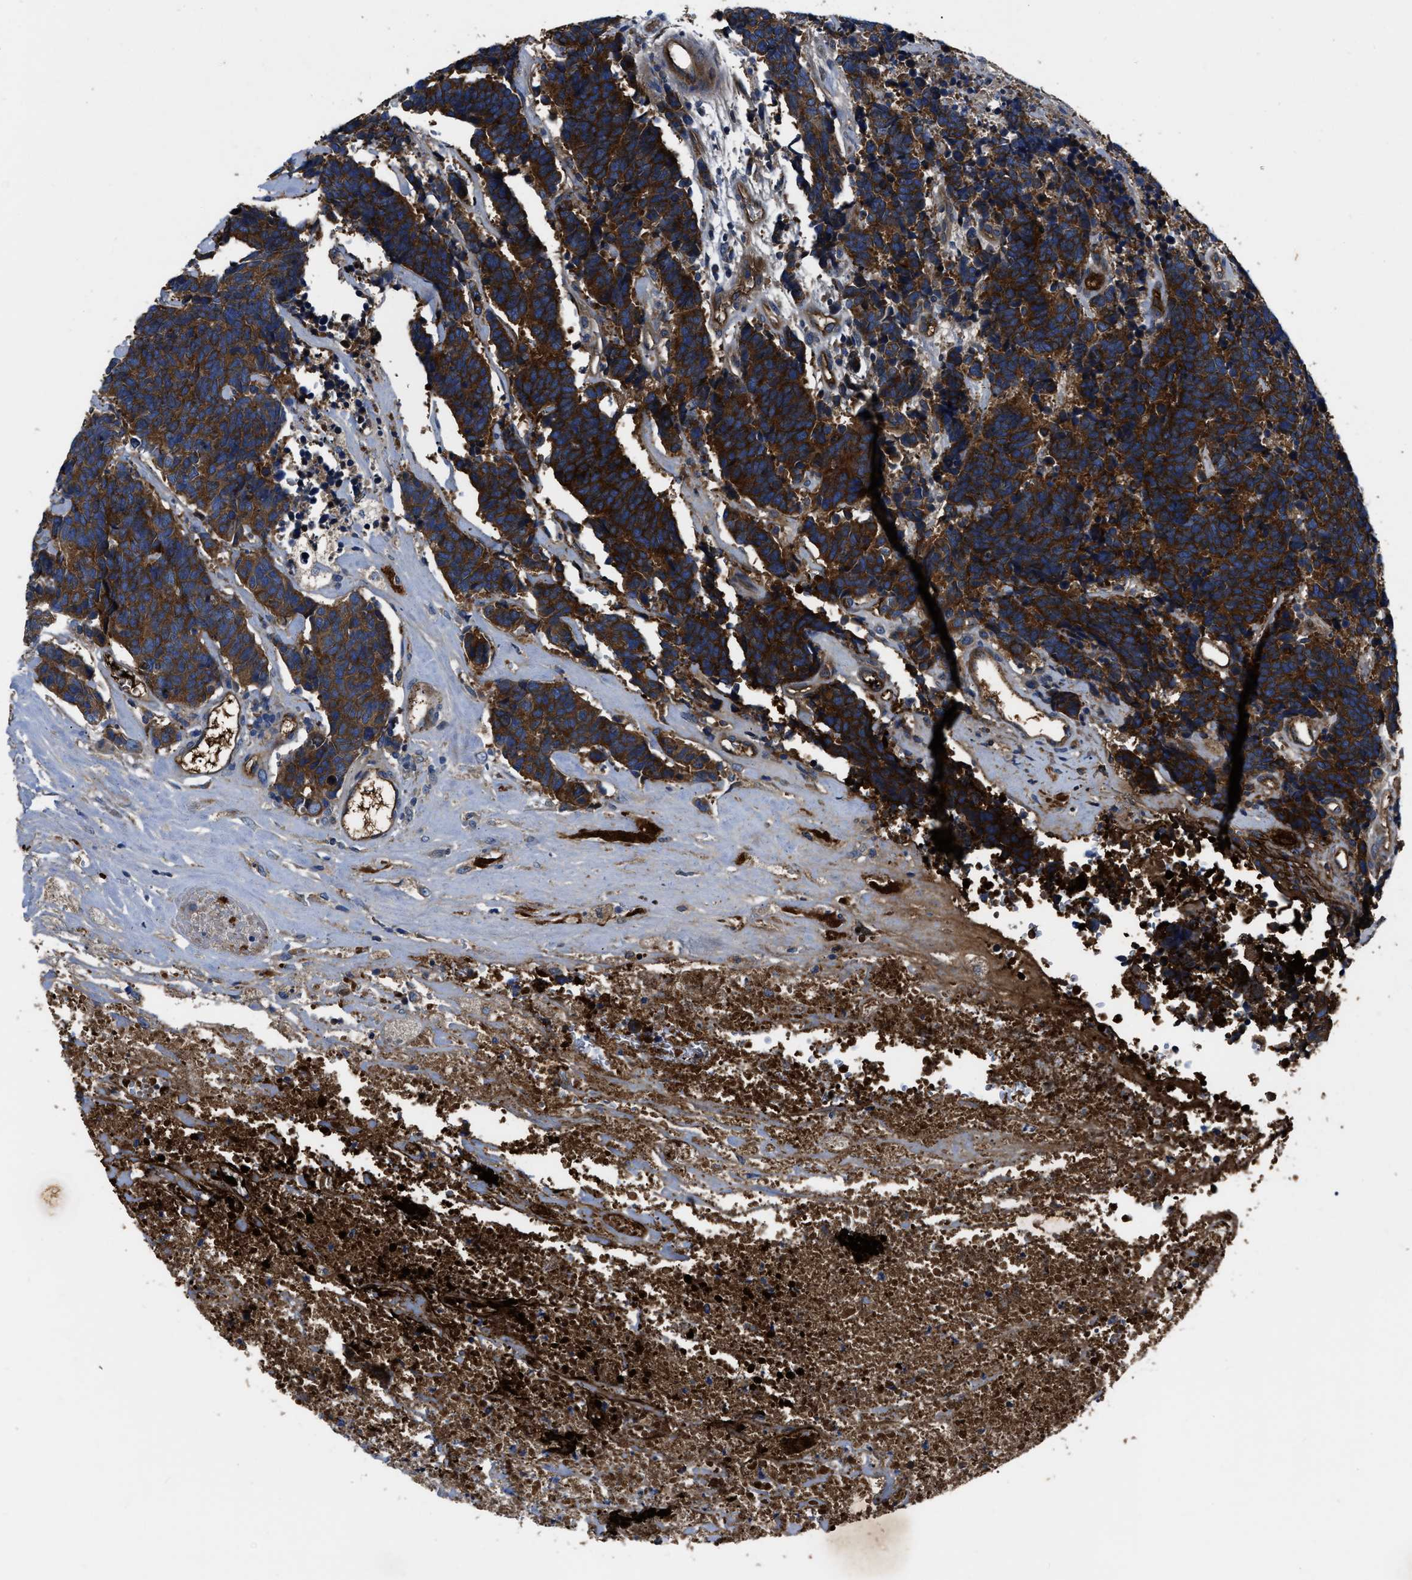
{"staining": {"intensity": "strong", "quantity": ">75%", "location": "cytoplasmic/membranous"}, "tissue": "carcinoid", "cell_type": "Tumor cells", "image_type": "cancer", "snomed": [{"axis": "morphology", "description": "Carcinoma, NOS"}, {"axis": "morphology", "description": "Carcinoid, malignant, NOS"}, {"axis": "topography", "description": "Urinary bladder"}], "caption": "An image of human carcinoid stained for a protein demonstrates strong cytoplasmic/membranous brown staining in tumor cells. The protein is shown in brown color, while the nuclei are stained blue.", "gene": "ERC1", "patient": {"sex": "male", "age": 57}}